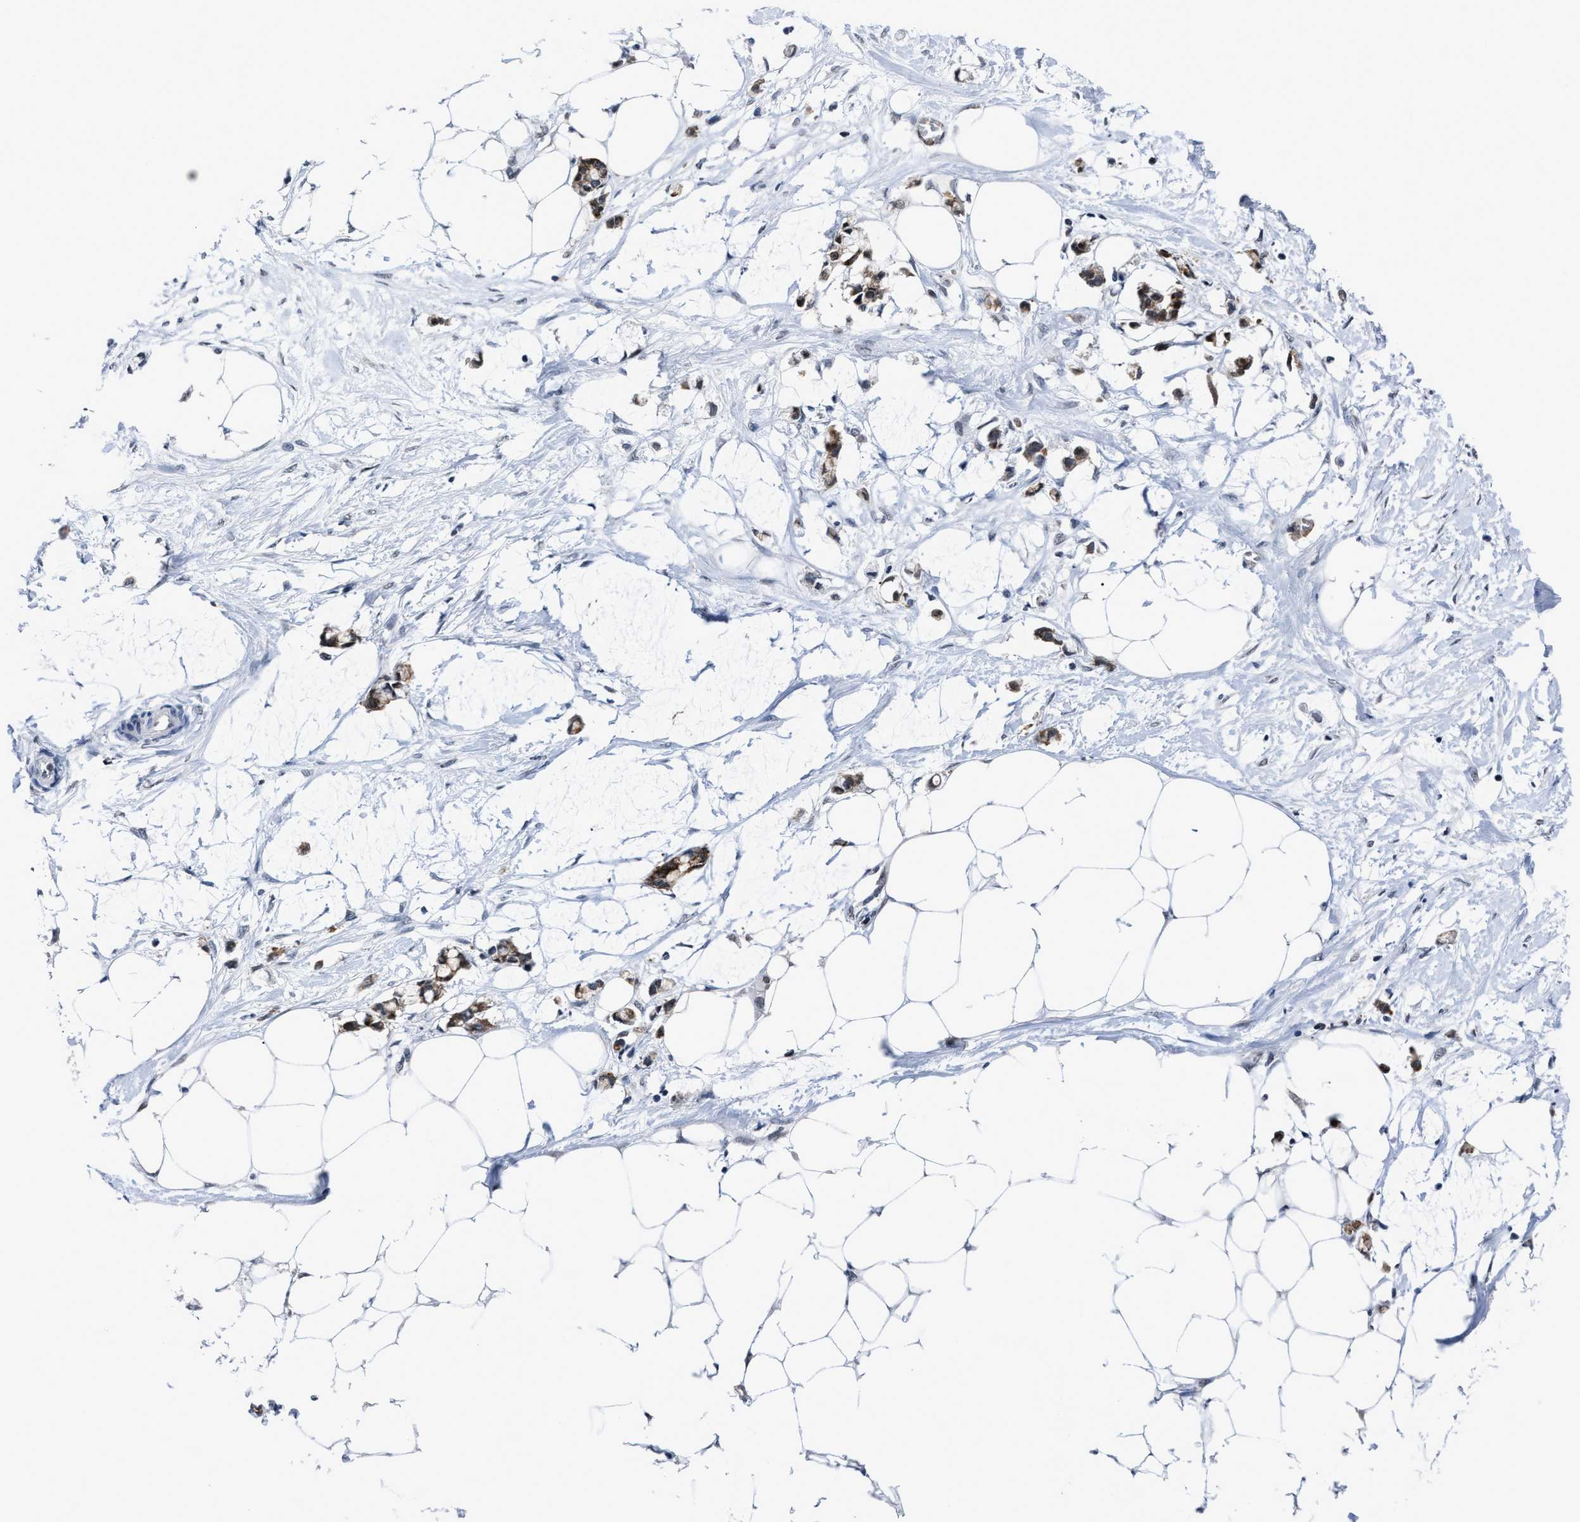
{"staining": {"intensity": "negative", "quantity": "none", "location": "none"}, "tissue": "adipose tissue", "cell_type": "Adipocytes", "image_type": "normal", "snomed": [{"axis": "morphology", "description": "Normal tissue, NOS"}, {"axis": "morphology", "description": "Adenocarcinoma, NOS"}, {"axis": "topography", "description": "Colon"}, {"axis": "topography", "description": "Peripheral nerve tissue"}], "caption": "DAB immunohistochemical staining of normal human adipose tissue shows no significant positivity in adipocytes.", "gene": "MARCKSL1", "patient": {"sex": "male", "age": 14}}